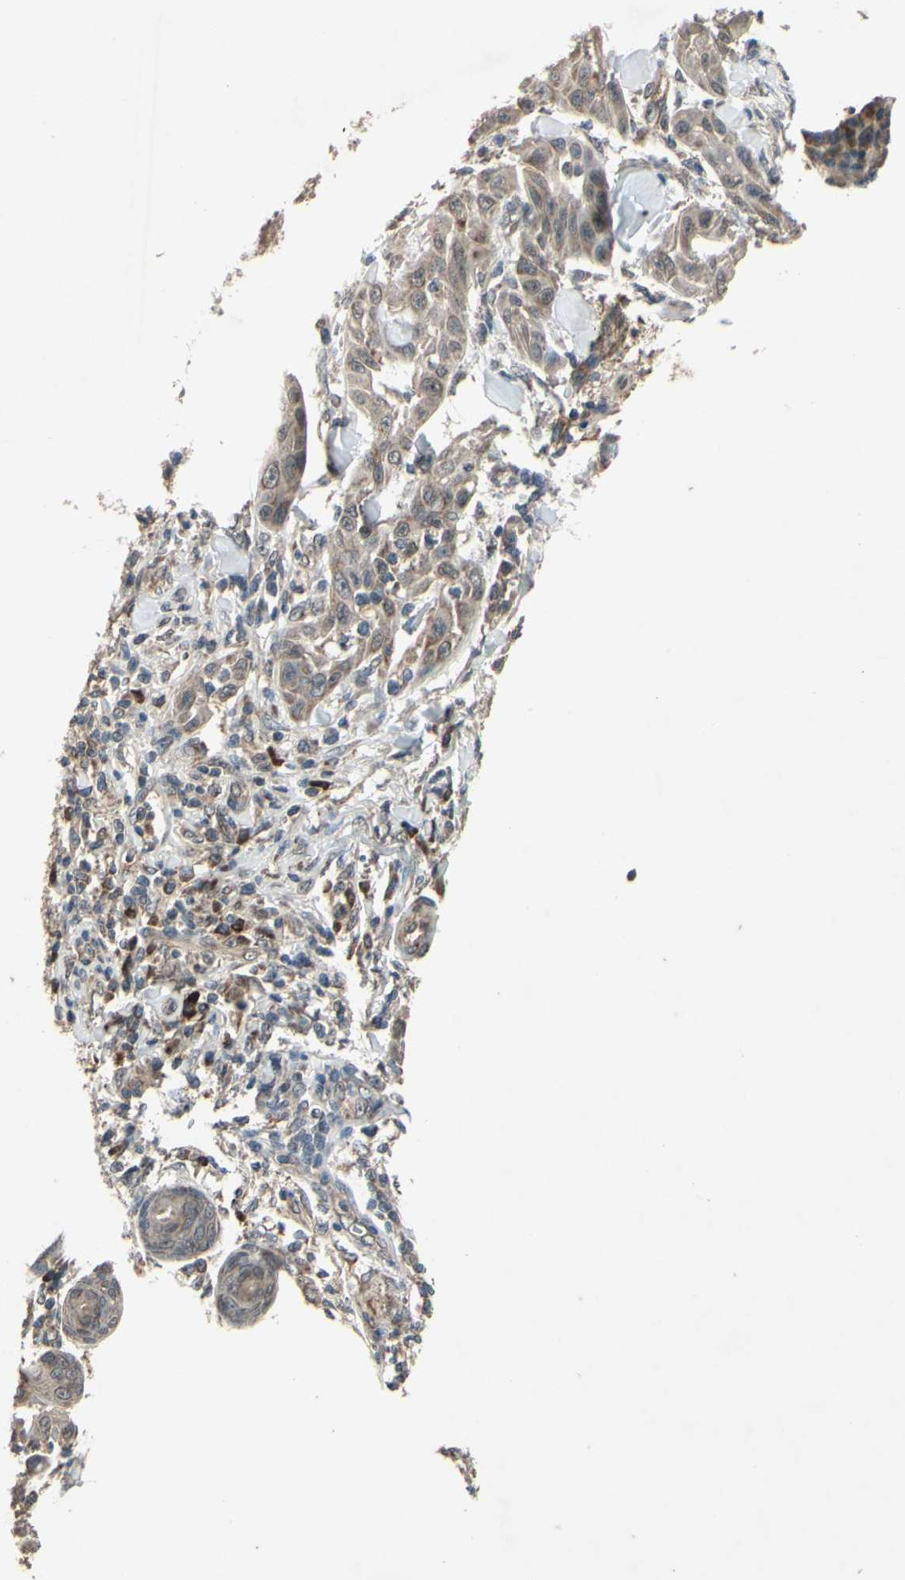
{"staining": {"intensity": "weak", "quantity": ">75%", "location": "cytoplasmic/membranous"}, "tissue": "skin cancer", "cell_type": "Tumor cells", "image_type": "cancer", "snomed": [{"axis": "morphology", "description": "Squamous cell carcinoma, NOS"}, {"axis": "topography", "description": "Skin"}], "caption": "An image of skin cancer stained for a protein shows weak cytoplasmic/membranous brown staining in tumor cells.", "gene": "CD164", "patient": {"sex": "male", "age": 24}}